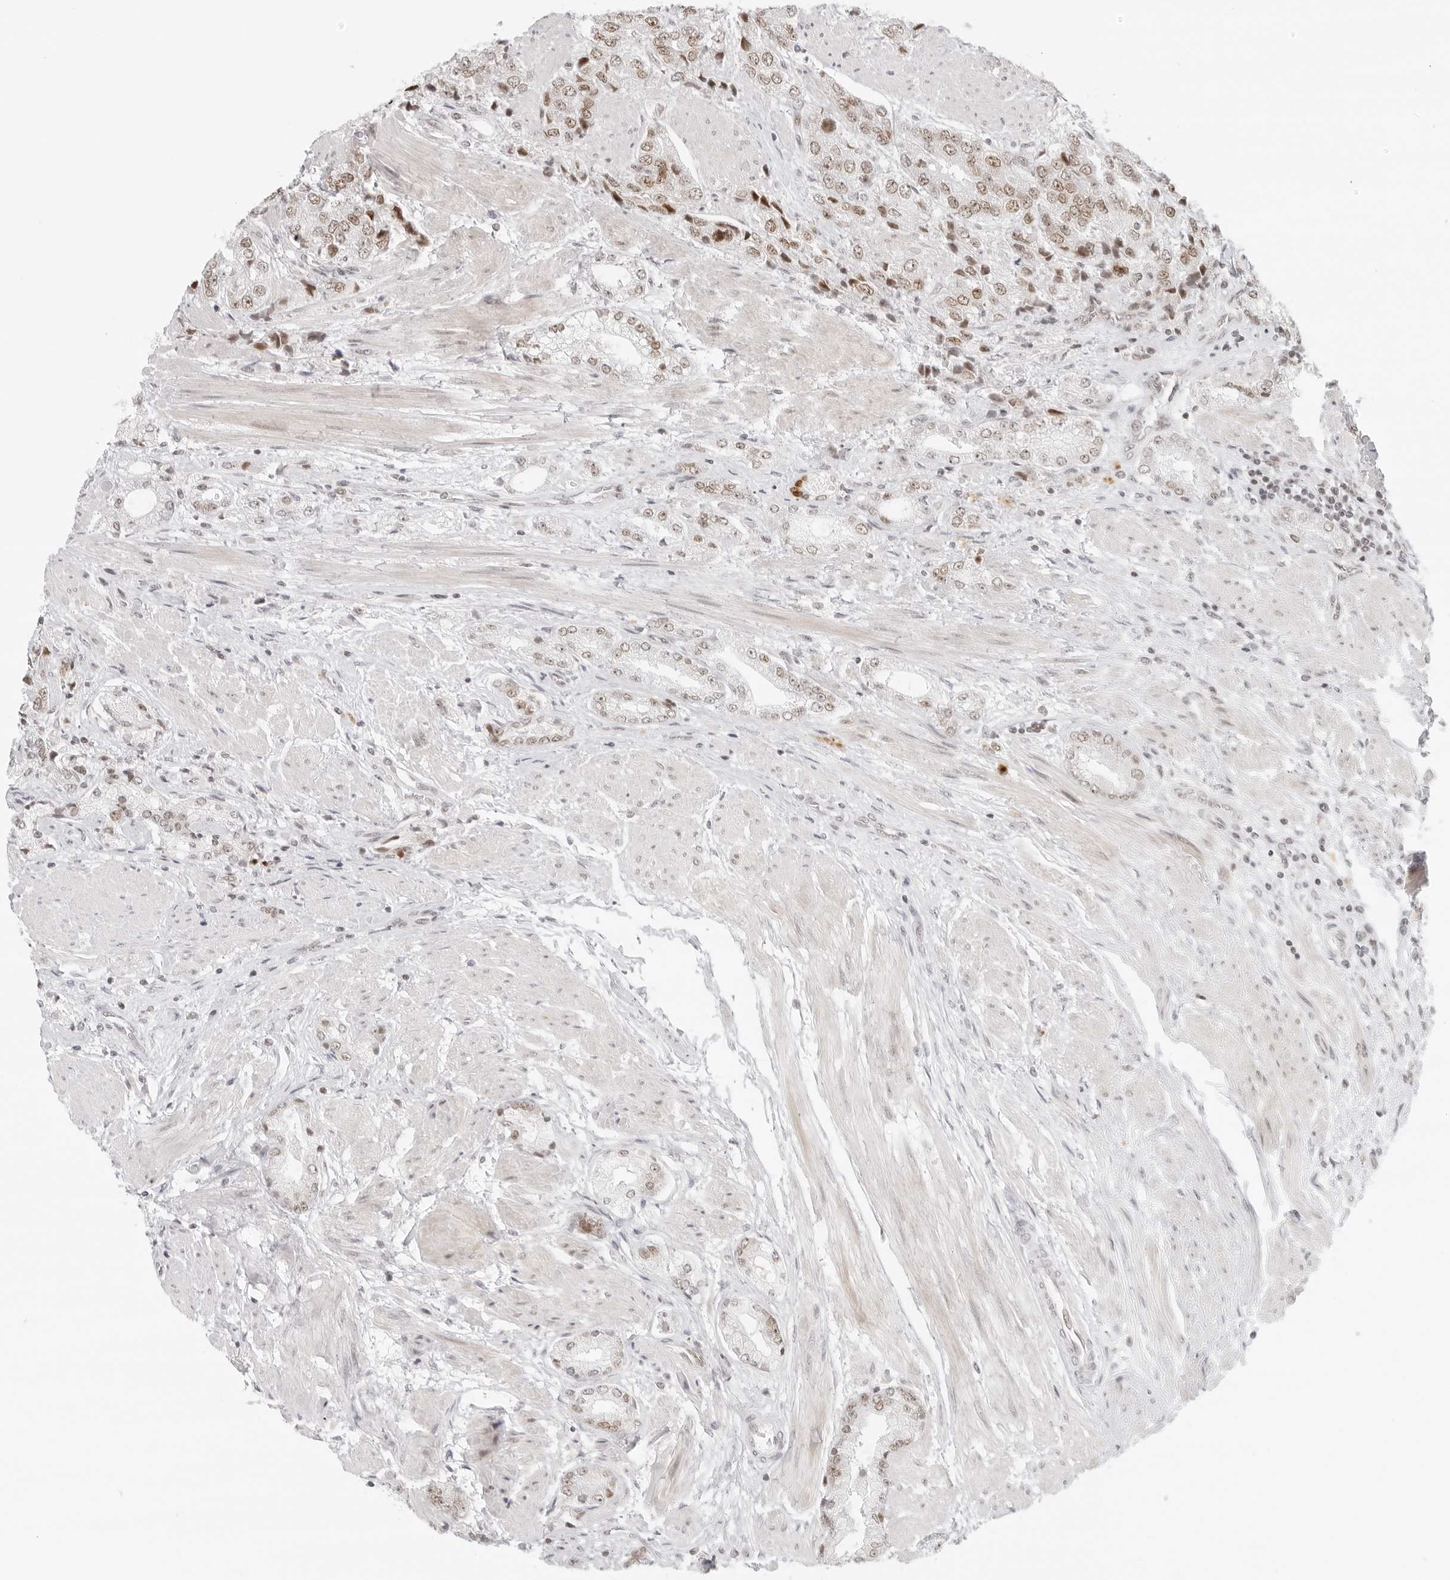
{"staining": {"intensity": "weak", "quantity": "<25%", "location": "nuclear"}, "tissue": "prostate cancer", "cell_type": "Tumor cells", "image_type": "cancer", "snomed": [{"axis": "morphology", "description": "Adenocarcinoma, High grade"}, {"axis": "topography", "description": "Prostate"}], "caption": "Immunohistochemical staining of prostate cancer exhibits no significant staining in tumor cells. The staining was performed using DAB to visualize the protein expression in brown, while the nuclei were stained in blue with hematoxylin (Magnification: 20x).", "gene": "RCC1", "patient": {"sex": "male", "age": 50}}